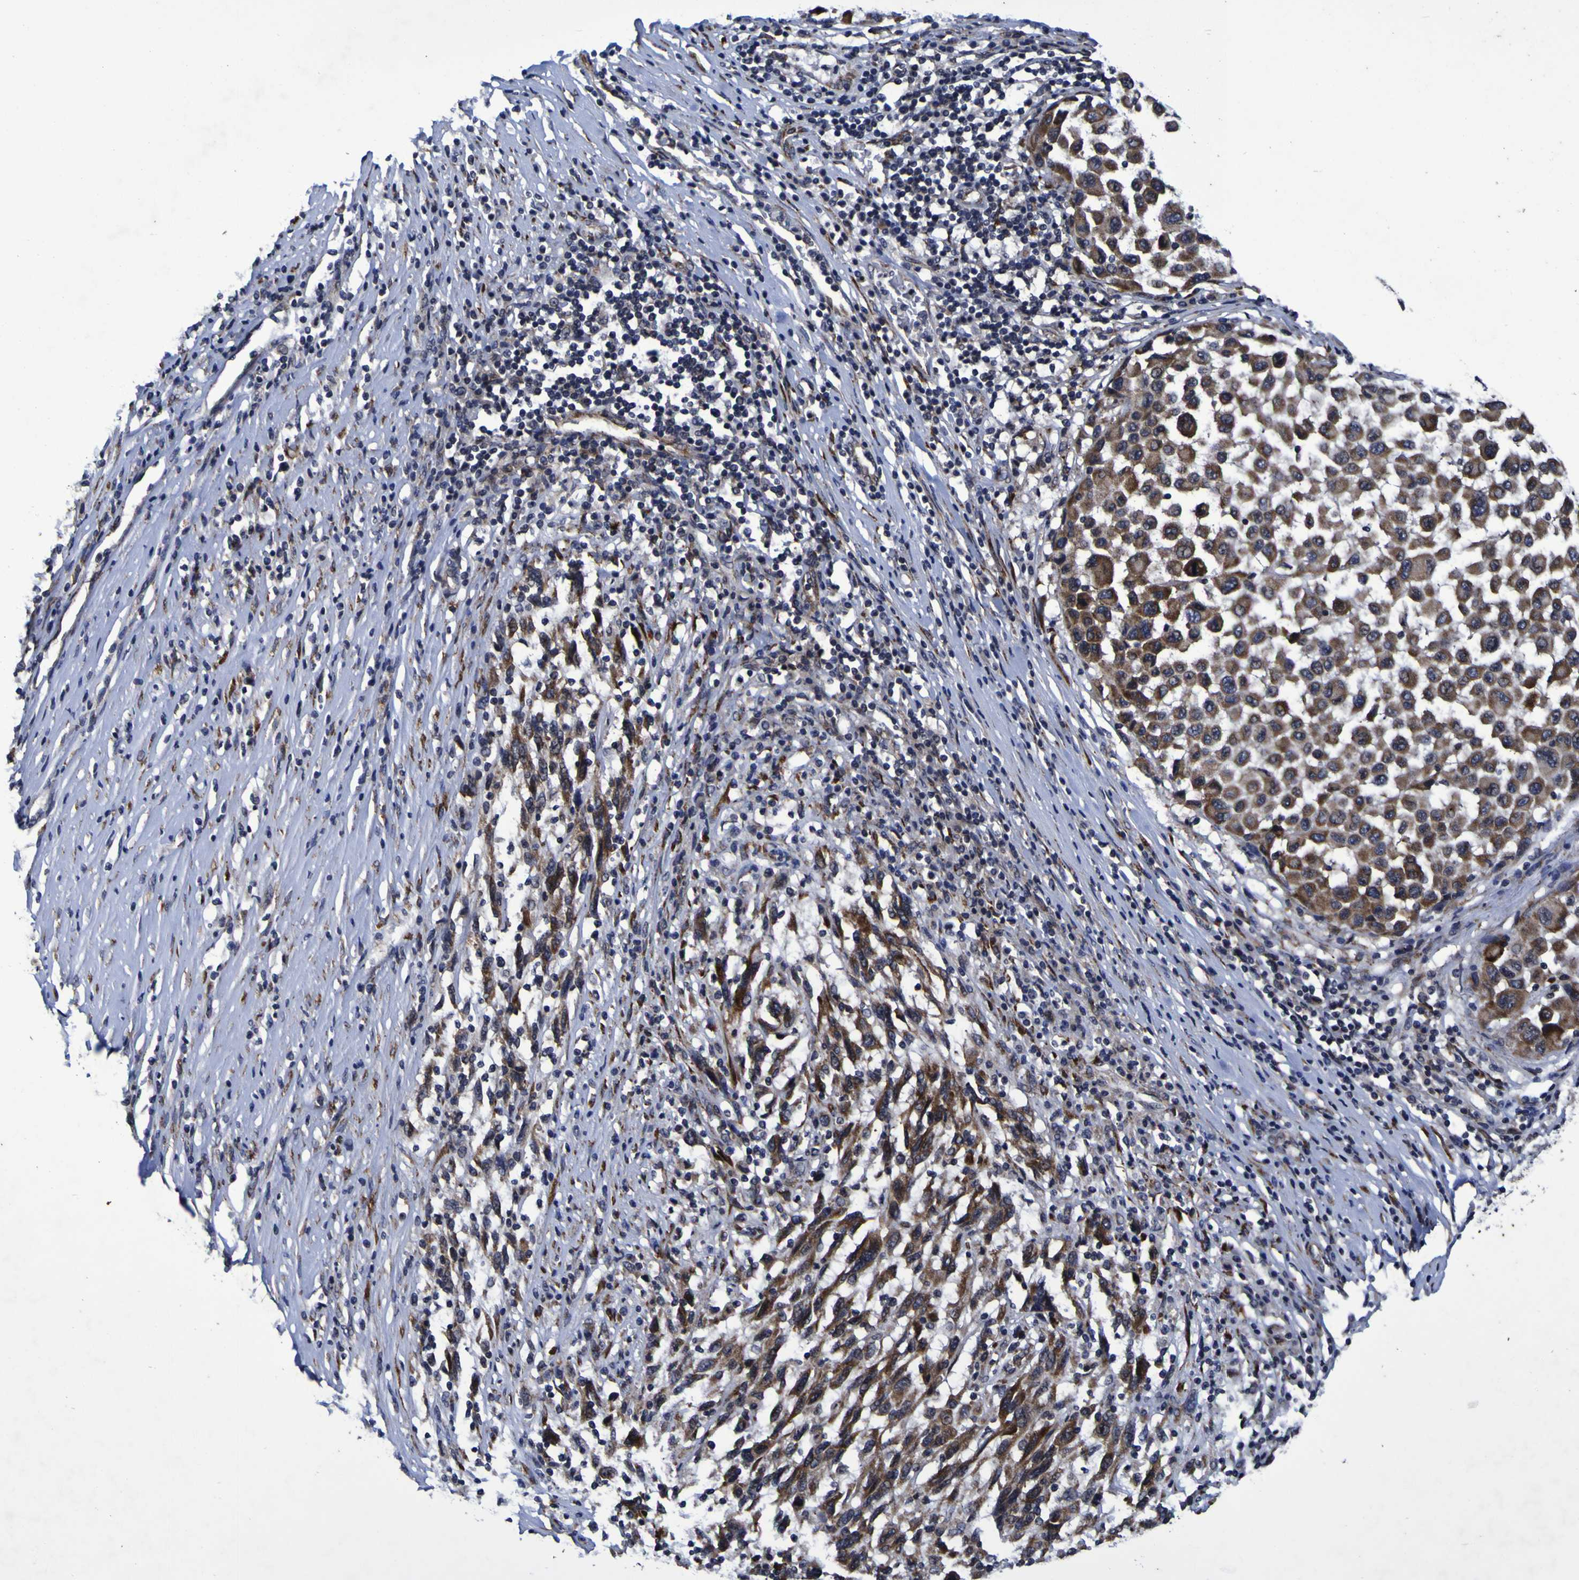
{"staining": {"intensity": "moderate", "quantity": ">75%", "location": "cytoplasmic/membranous"}, "tissue": "melanoma", "cell_type": "Tumor cells", "image_type": "cancer", "snomed": [{"axis": "morphology", "description": "Malignant melanoma, Metastatic site"}, {"axis": "topography", "description": "Lymph node"}], "caption": "Protein expression analysis of human melanoma reveals moderate cytoplasmic/membranous expression in about >75% of tumor cells.", "gene": "P3H1", "patient": {"sex": "male", "age": 61}}